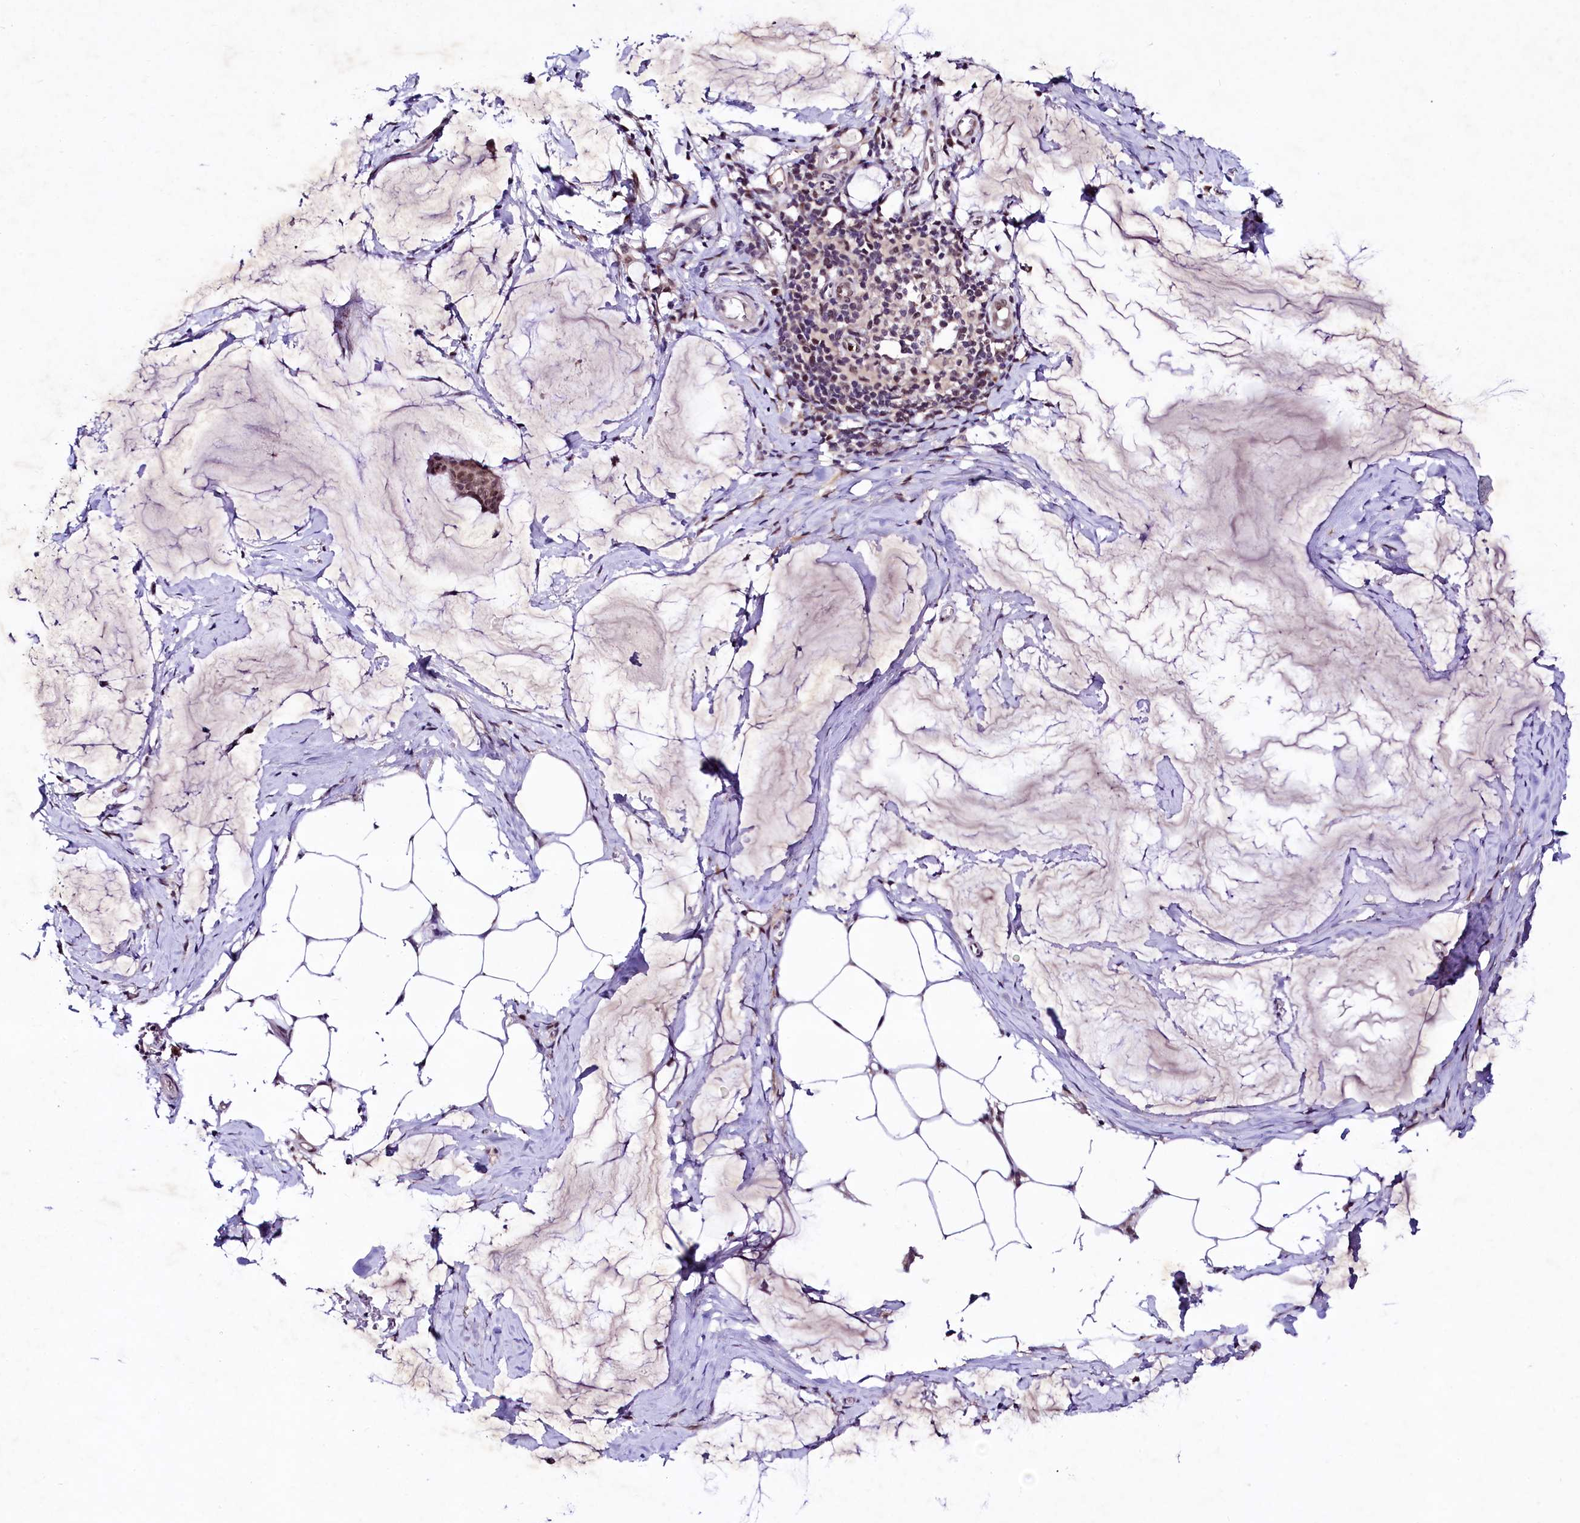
{"staining": {"intensity": "moderate", "quantity": ">75%", "location": "nuclear"}, "tissue": "ovarian cancer", "cell_type": "Tumor cells", "image_type": "cancer", "snomed": [{"axis": "morphology", "description": "Cystadenocarcinoma, mucinous, NOS"}, {"axis": "topography", "description": "Ovary"}], "caption": "A high-resolution image shows immunohistochemistry staining of mucinous cystadenocarcinoma (ovarian), which exhibits moderate nuclear staining in approximately >75% of tumor cells.", "gene": "LEUTX", "patient": {"sex": "female", "age": 73}}